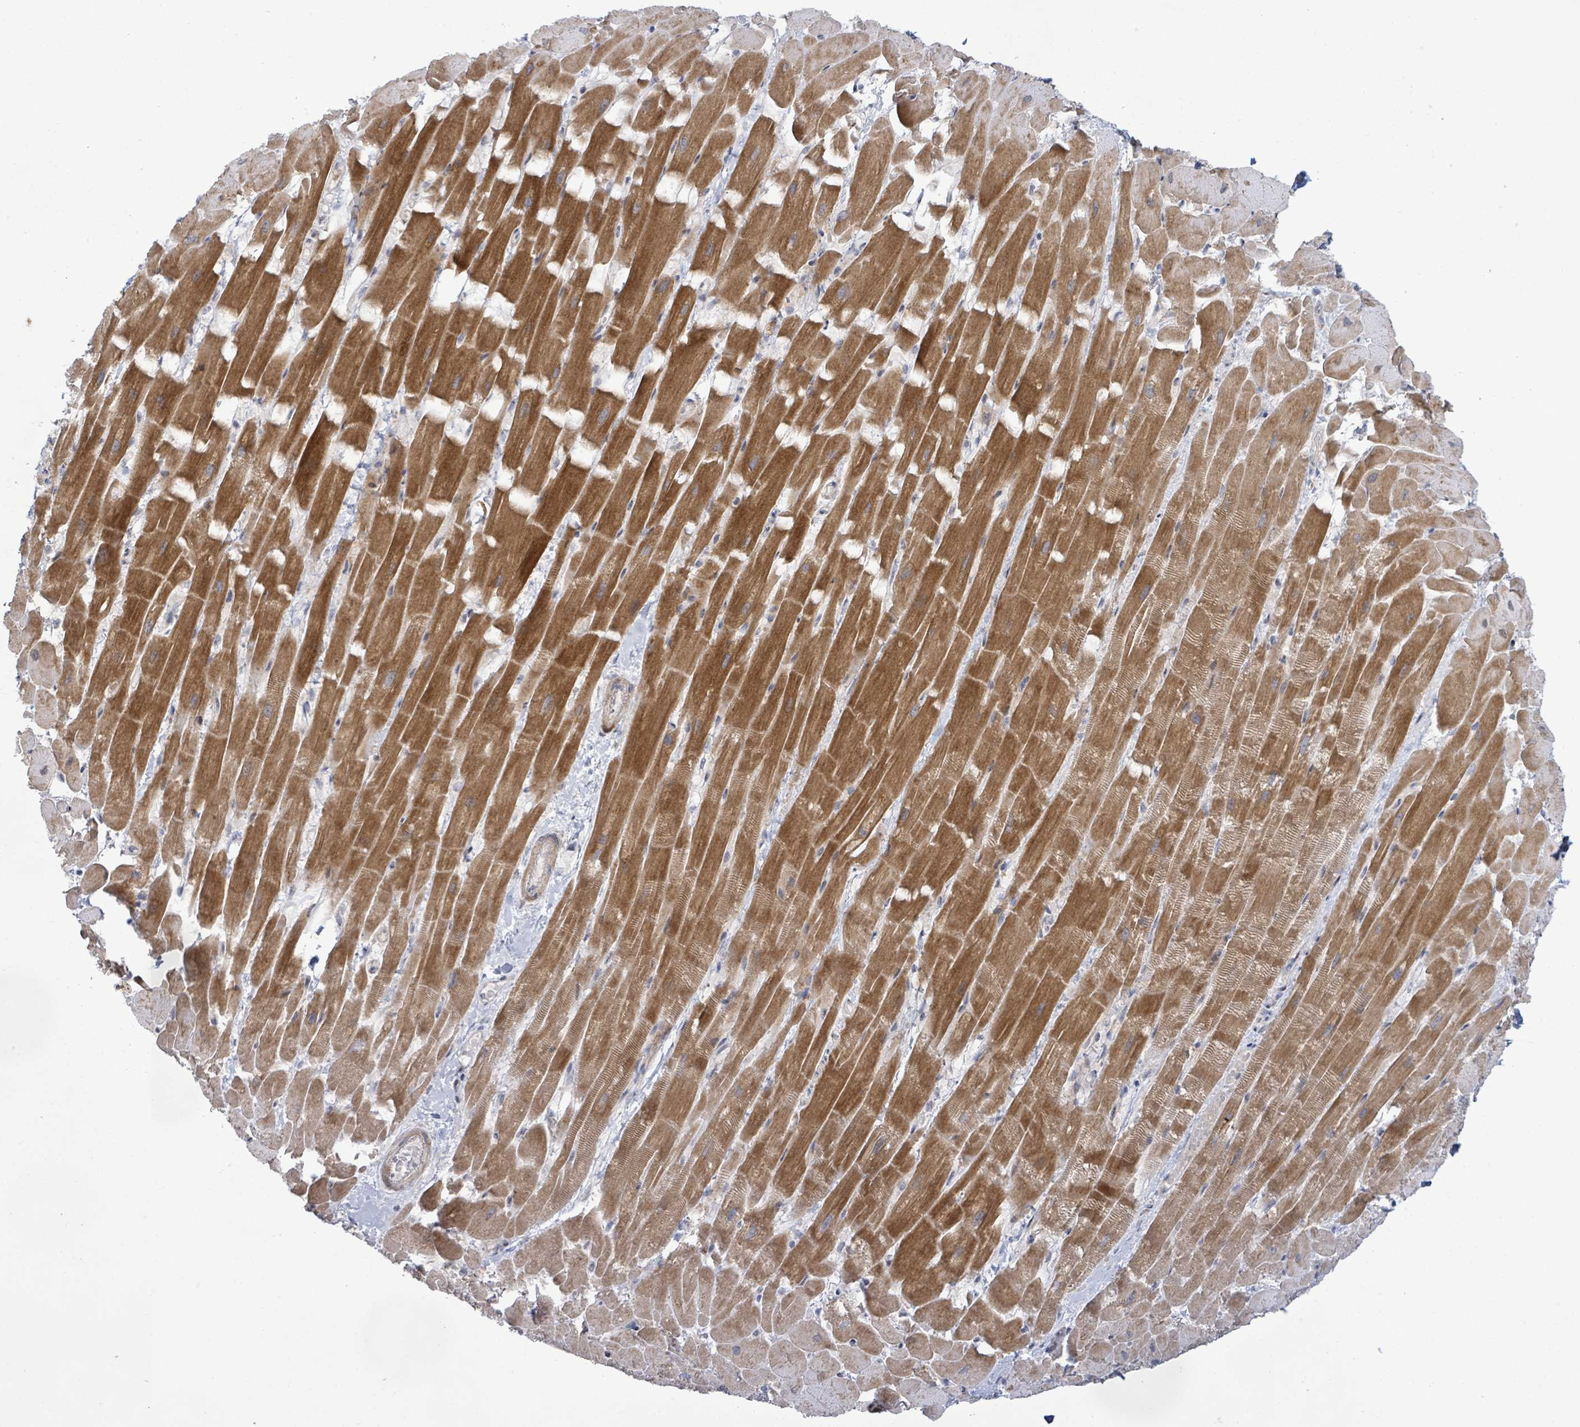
{"staining": {"intensity": "moderate", "quantity": ">75%", "location": "cytoplasmic/membranous"}, "tissue": "heart muscle", "cell_type": "Cardiomyocytes", "image_type": "normal", "snomed": [{"axis": "morphology", "description": "Normal tissue, NOS"}, {"axis": "topography", "description": "Heart"}], "caption": "A histopathology image of heart muscle stained for a protein shows moderate cytoplasmic/membranous brown staining in cardiomyocytes.", "gene": "SLIT3", "patient": {"sex": "male", "age": 37}}